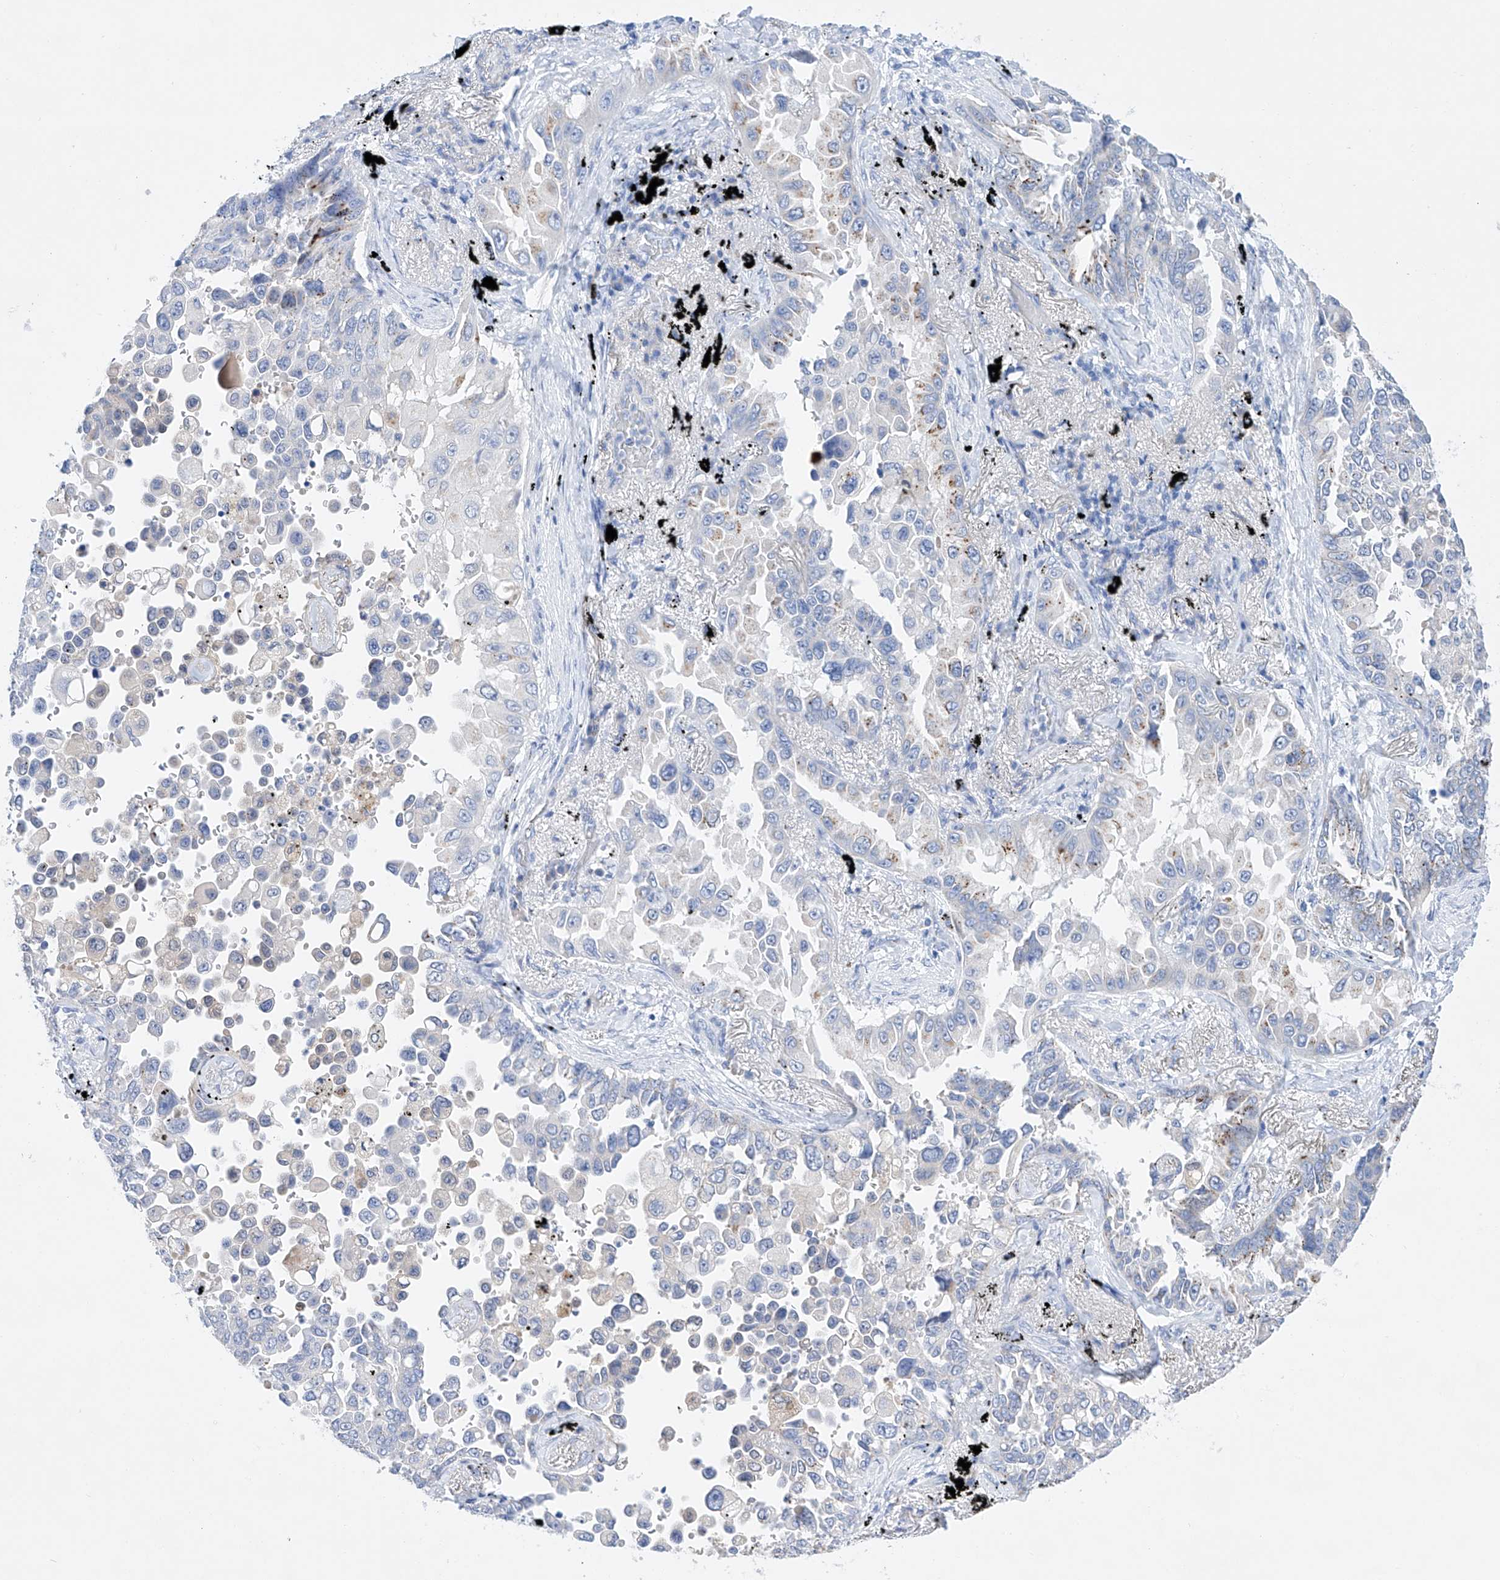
{"staining": {"intensity": "negative", "quantity": "none", "location": "none"}, "tissue": "lung cancer", "cell_type": "Tumor cells", "image_type": "cancer", "snomed": [{"axis": "morphology", "description": "Adenocarcinoma, NOS"}, {"axis": "topography", "description": "Lung"}], "caption": "Tumor cells are negative for protein expression in human adenocarcinoma (lung).", "gene": "LURAP1", "patient": {"sex": "female", "age": 67}}